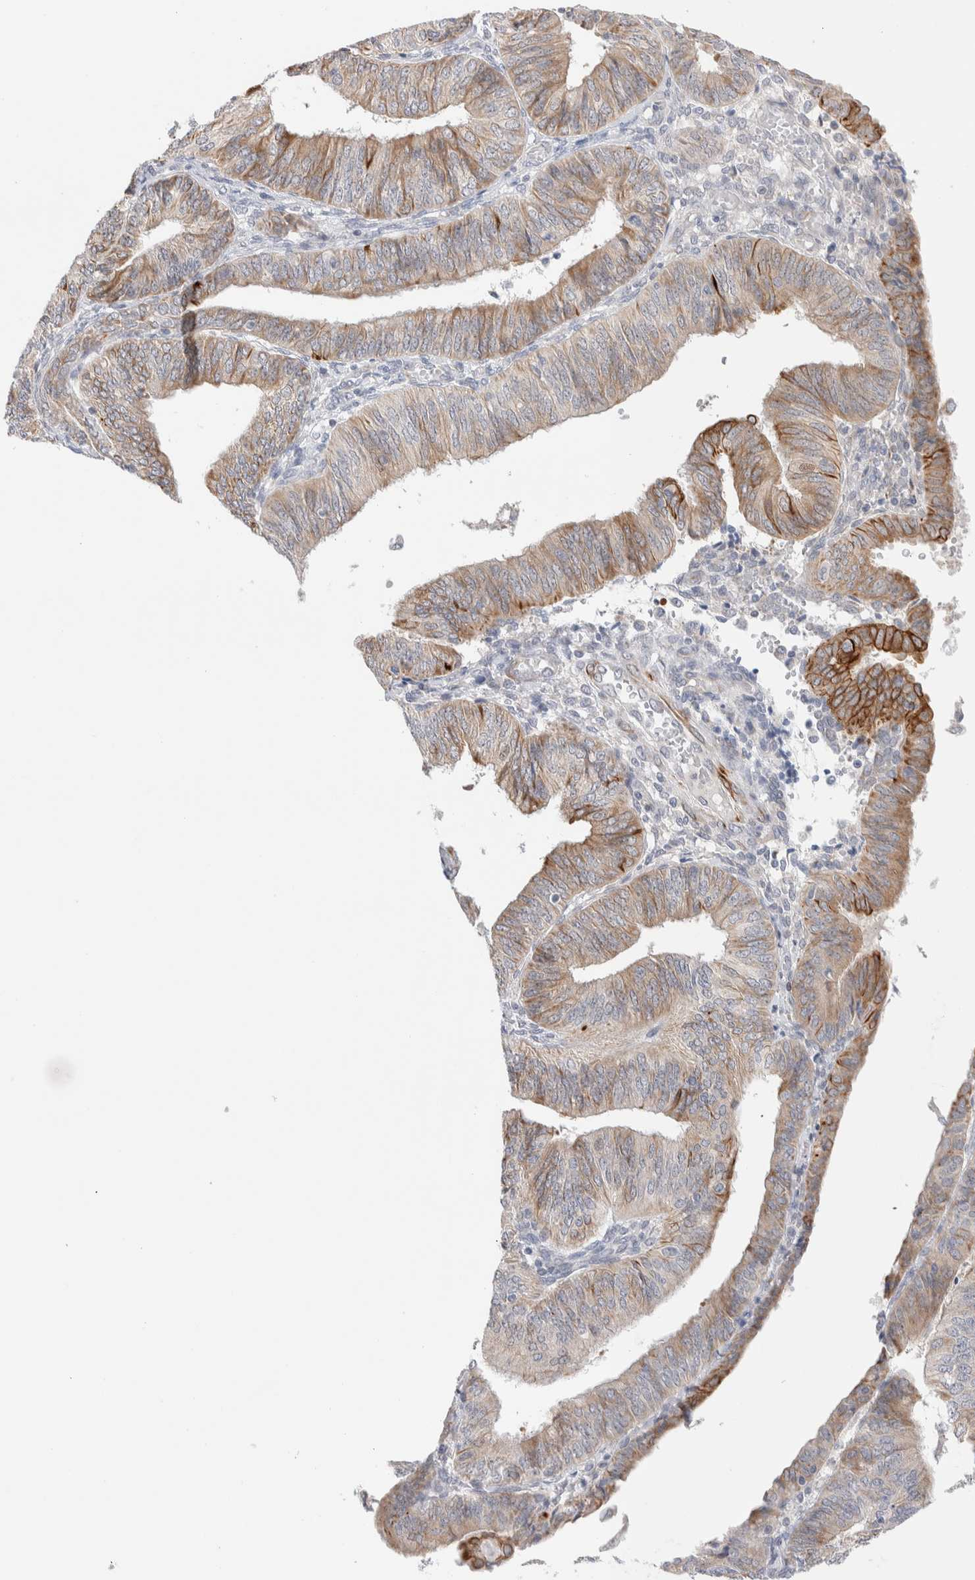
{"staining": {"intensity": "moderate", "quantity": "25%-75%", "location": "cytoplasmic/membranous"}, "tissue": "endometrial cancer", "cell_type": "Tumor cells", "image_type": "cancer", "snomed": [{"axis": "morphology", "description": "Adenocarcinoma, NOS"}, {"axis": "topography", "description": "Endometrium"}], "caption": "Endometrial cancer stained with a protein marker reveals moderate staining in tumor cells.", "gene": "C1orf112", "patient": {"sex": "female", "age": 58}}